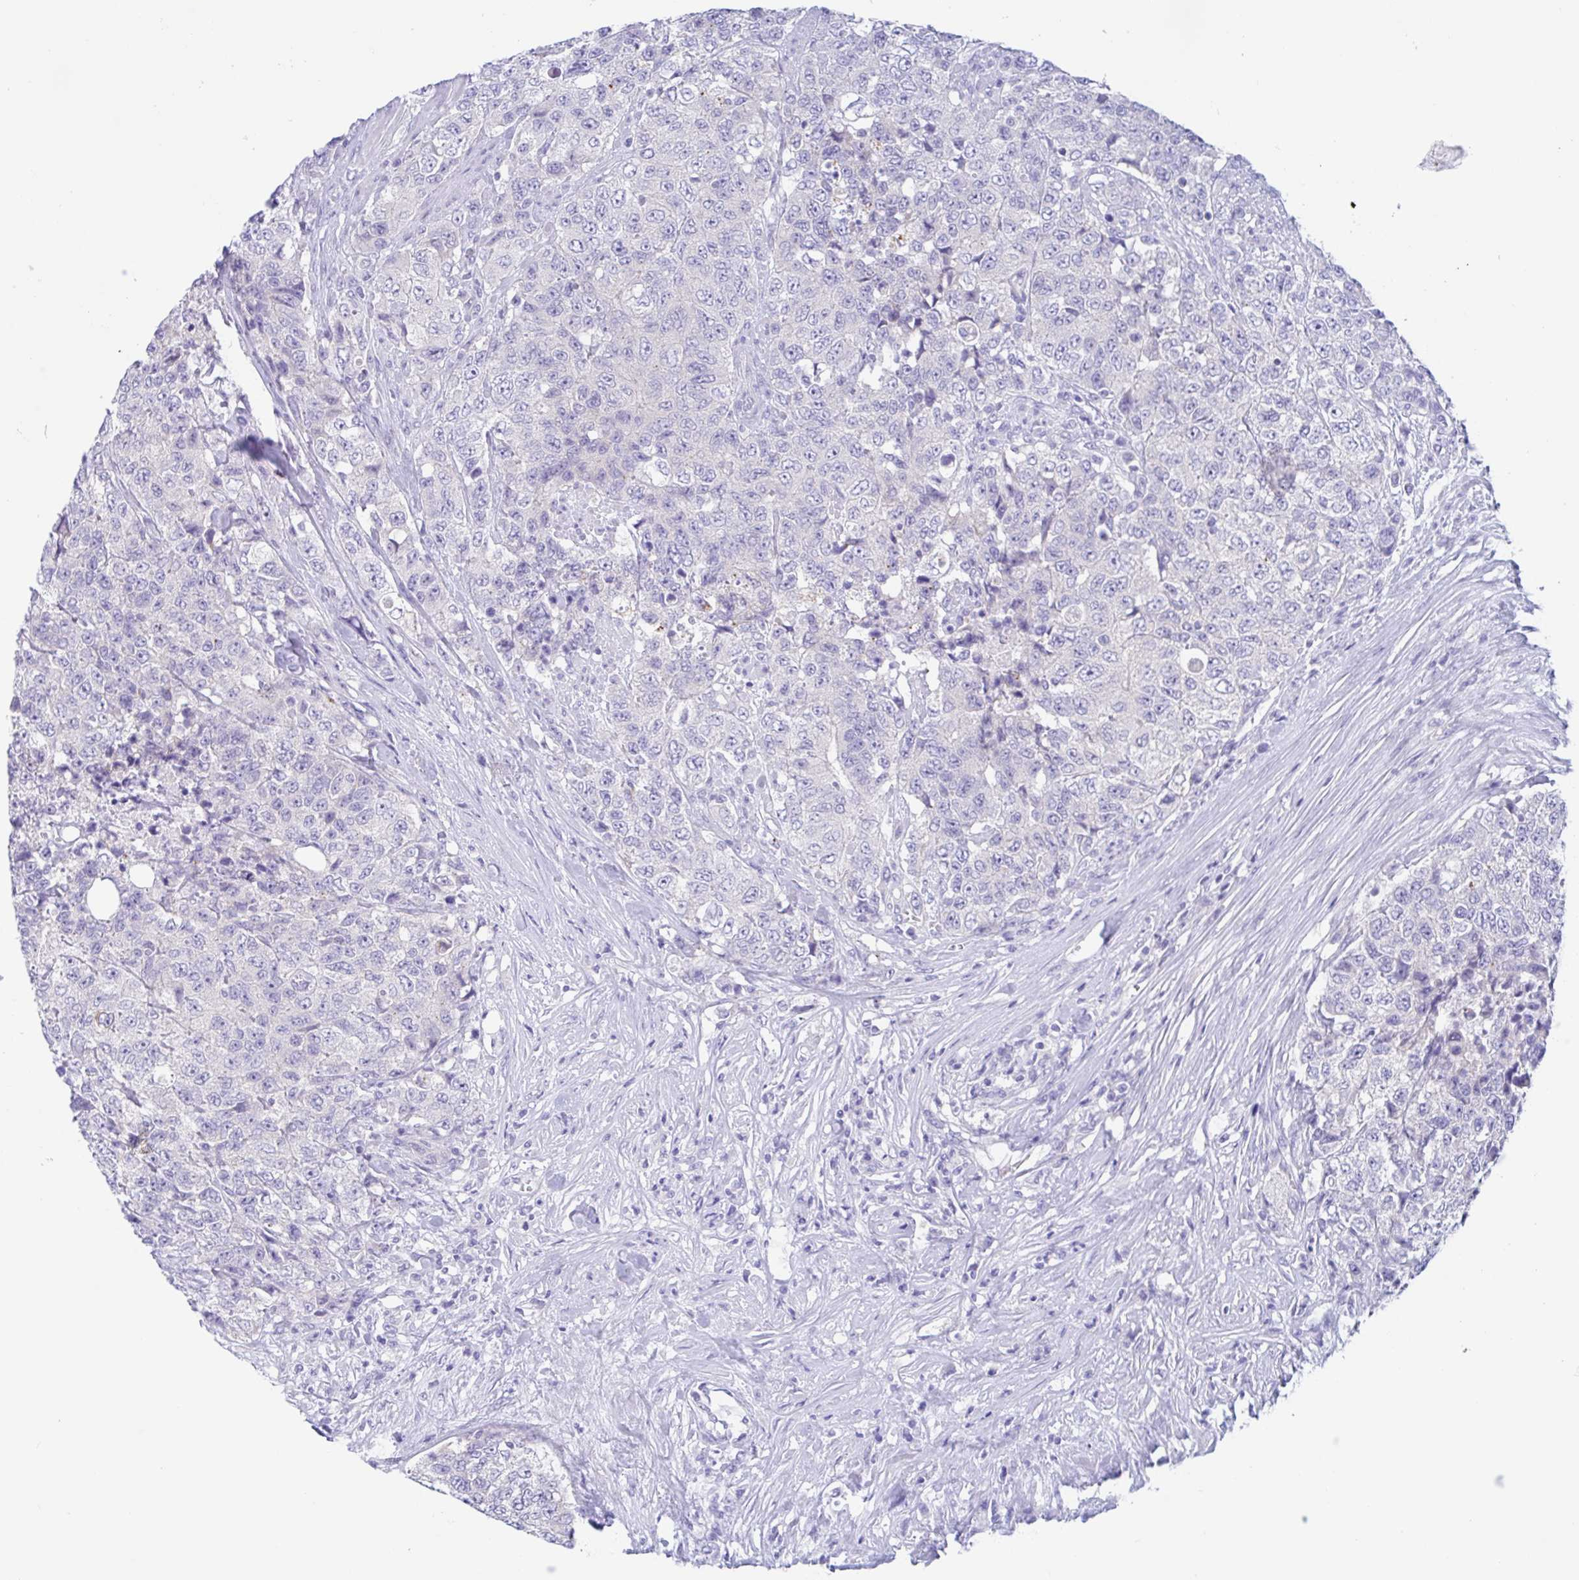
{"staining": {"intensity": "negative", "quantity": "none", "location": "none"}, "tissue": "urothelial cancer", "cell_type": "Tumor cells", "image_type": "cancer", "snomed": [{"axis": "morphology", "description": "Urothelial carcinoma, High grade"}, {"axis": "topography", "description": "Urinary bladder"}], "caption": "Urothelial carcinoma (high-grade) stained for a protein using immunohistochemistry (IHC) displays no staining tumor cells.", "gene": "OR6N2", "patient": {"sex": "female", "age": 78}}